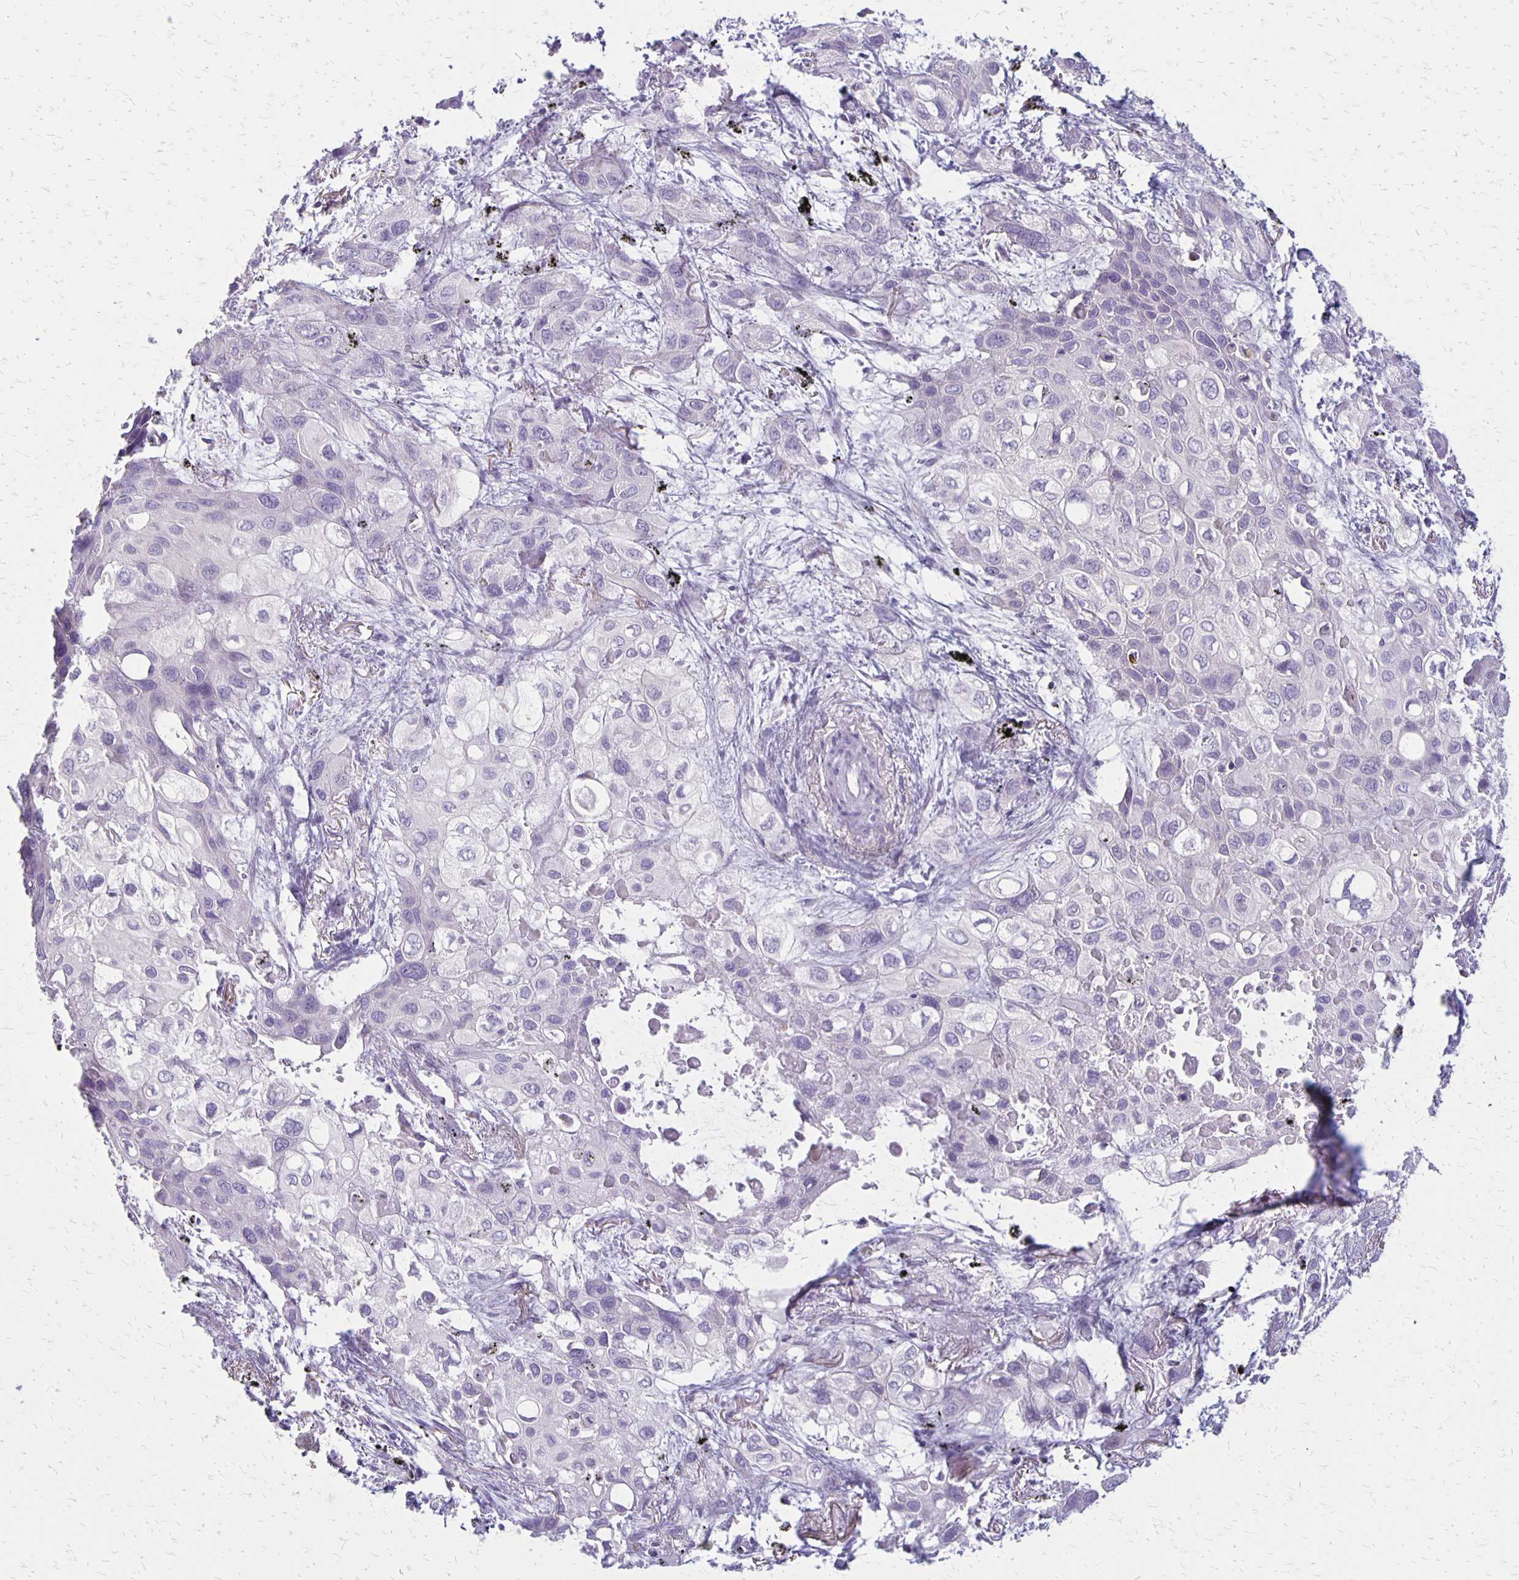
{"staining": {"intensity": "negative", "quantity": "none", "location": "none"}, "tissue": "lung cancer", "cell_type": "Tumor cells", "image_type": "cancer", "snomed": [{"axis": "morphology", "description": "Squamous cell carcinoma, NOS"}, {"axis": "morphology", "description": "Squamous cell carcinoma, metastatic, NOS"}, {"axis": "topography", "description": "Lung"}], "caption": "This is a histopathology image of IHC staining of lung metastatic squamous cell carcinoma, which shows no positivity in tumor cells.", "gene": "HOMER1", "patient": {"sex": "male", "age": 59}}